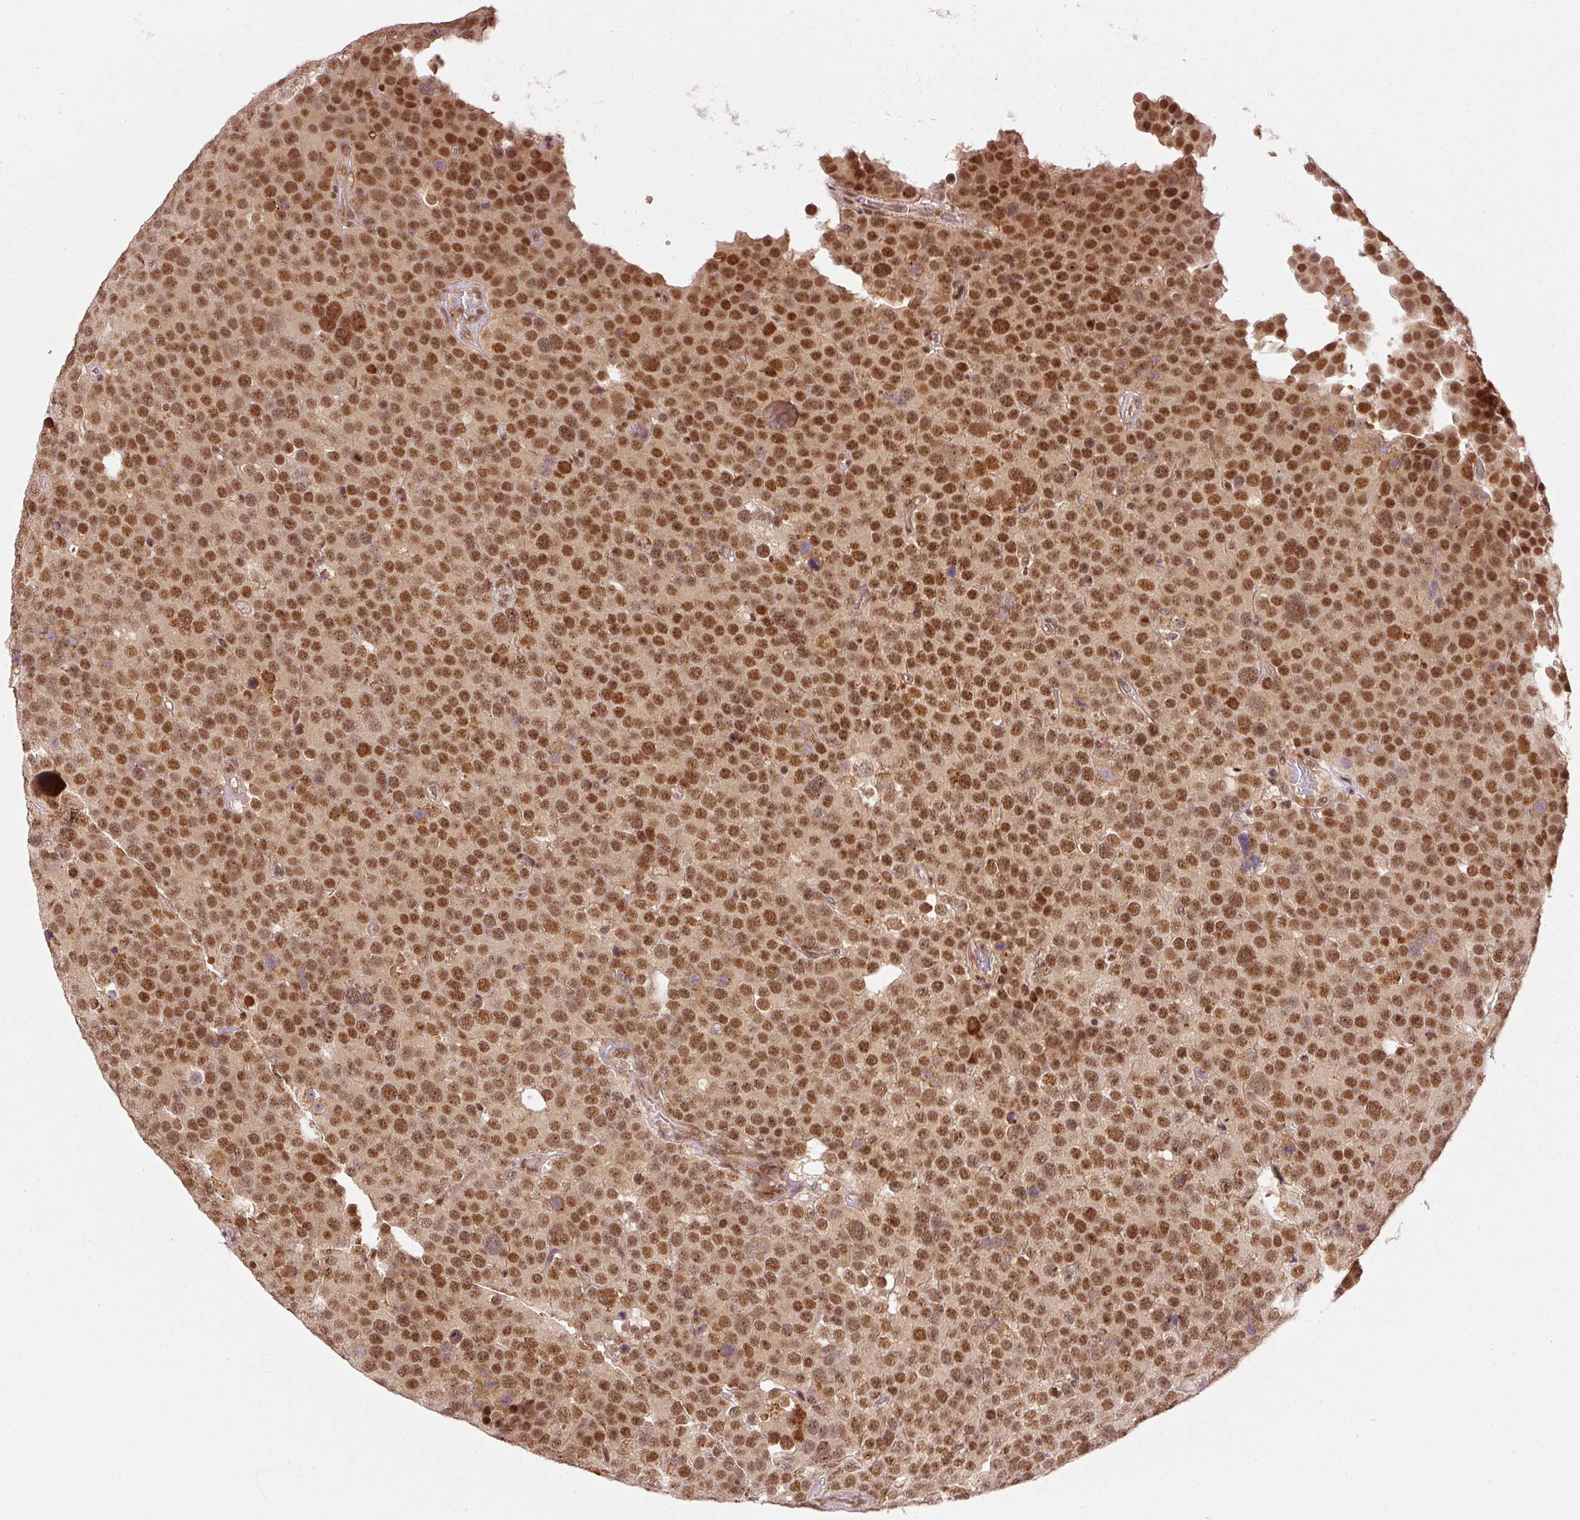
{"staining": {"intensity": "moderate", "quantity": ">75%", "location": "nuclear"}, "tissue": "testis cancer", "cell_type": "Tumor cells", "image_type": "cancer", "snomed": [{"axis": "morphology", "description": "Seminoma, NOS"}, {"axis": "topography", "description": "Testis"}], "caption": "There is medium levels of moderate nuclear positivity in tumor cells of testis seminoma, as demonstrated by immunohistochemical staining (brown color).", "gene": "THOC6", "patient": {"sex": "male", "age": 71}}